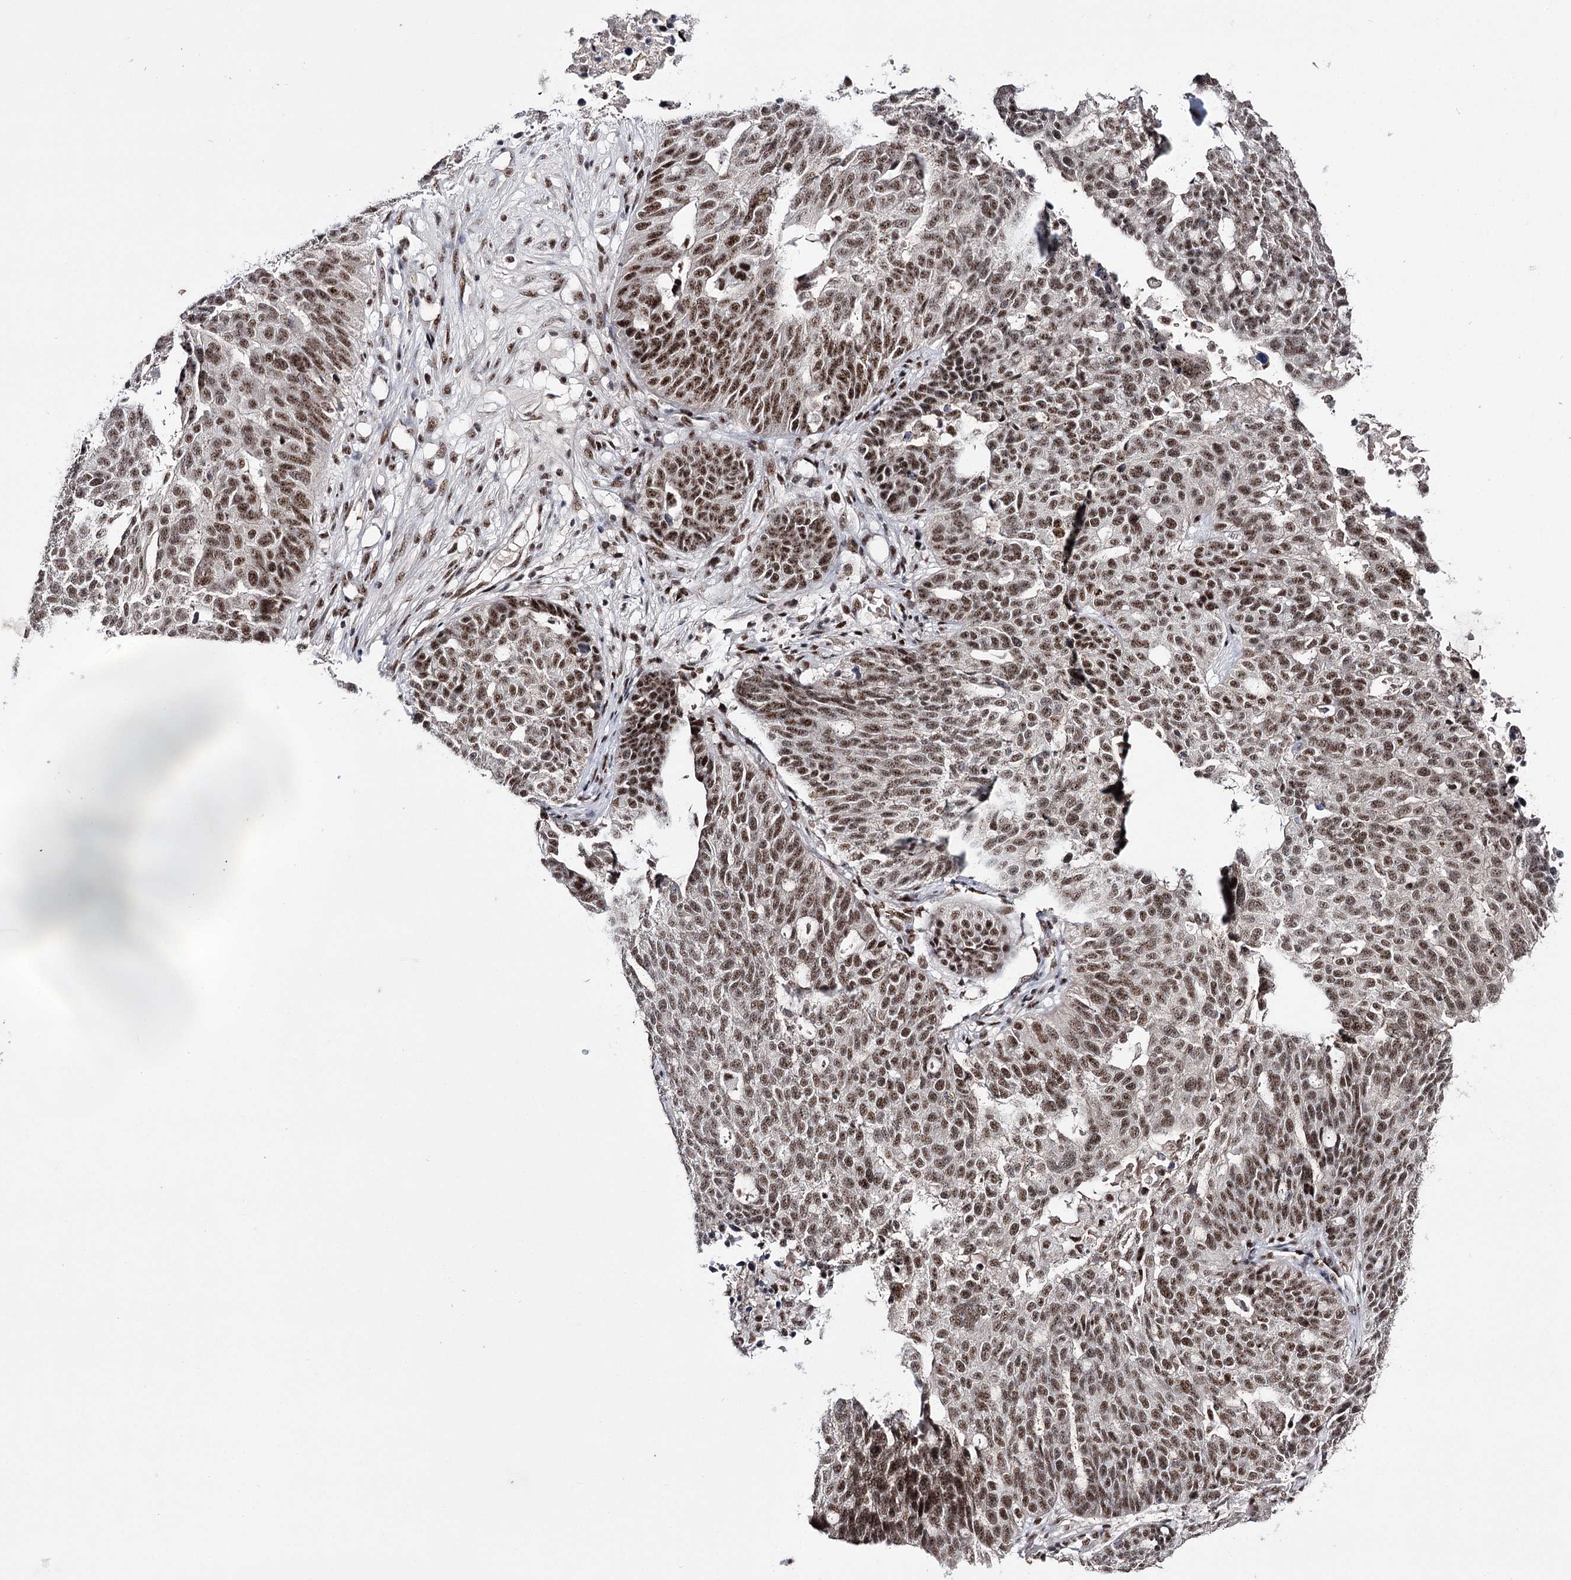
{"staining": {"intensity": "moderate", "quantity": ">75%", "location": "nuclear"}, "tissue": "ovarian cancer", "cell_type": "Tumor cells", "image_type": "cancer", "snomed": [{"axis": "morphology", "description": "Cystadenocarcinoma, serous, NOS"}, {"axis": "topography", "description": "Ovary"}], "caption": "DAB (3,3'-diaminobenzidine) immunohistochemical staining of human ovarian cancer displays moderate nuclear protein positivity in approximately >75% of tumor cells. The protein of interest is stained brown, and the nuclei are stained in blue (DAB (3,3'-diaminobenzidine) IHC with brightfield microscopy, high magnification).", "gene": "PRPF40A", "patient": {"sex": "female", "age": 59}}